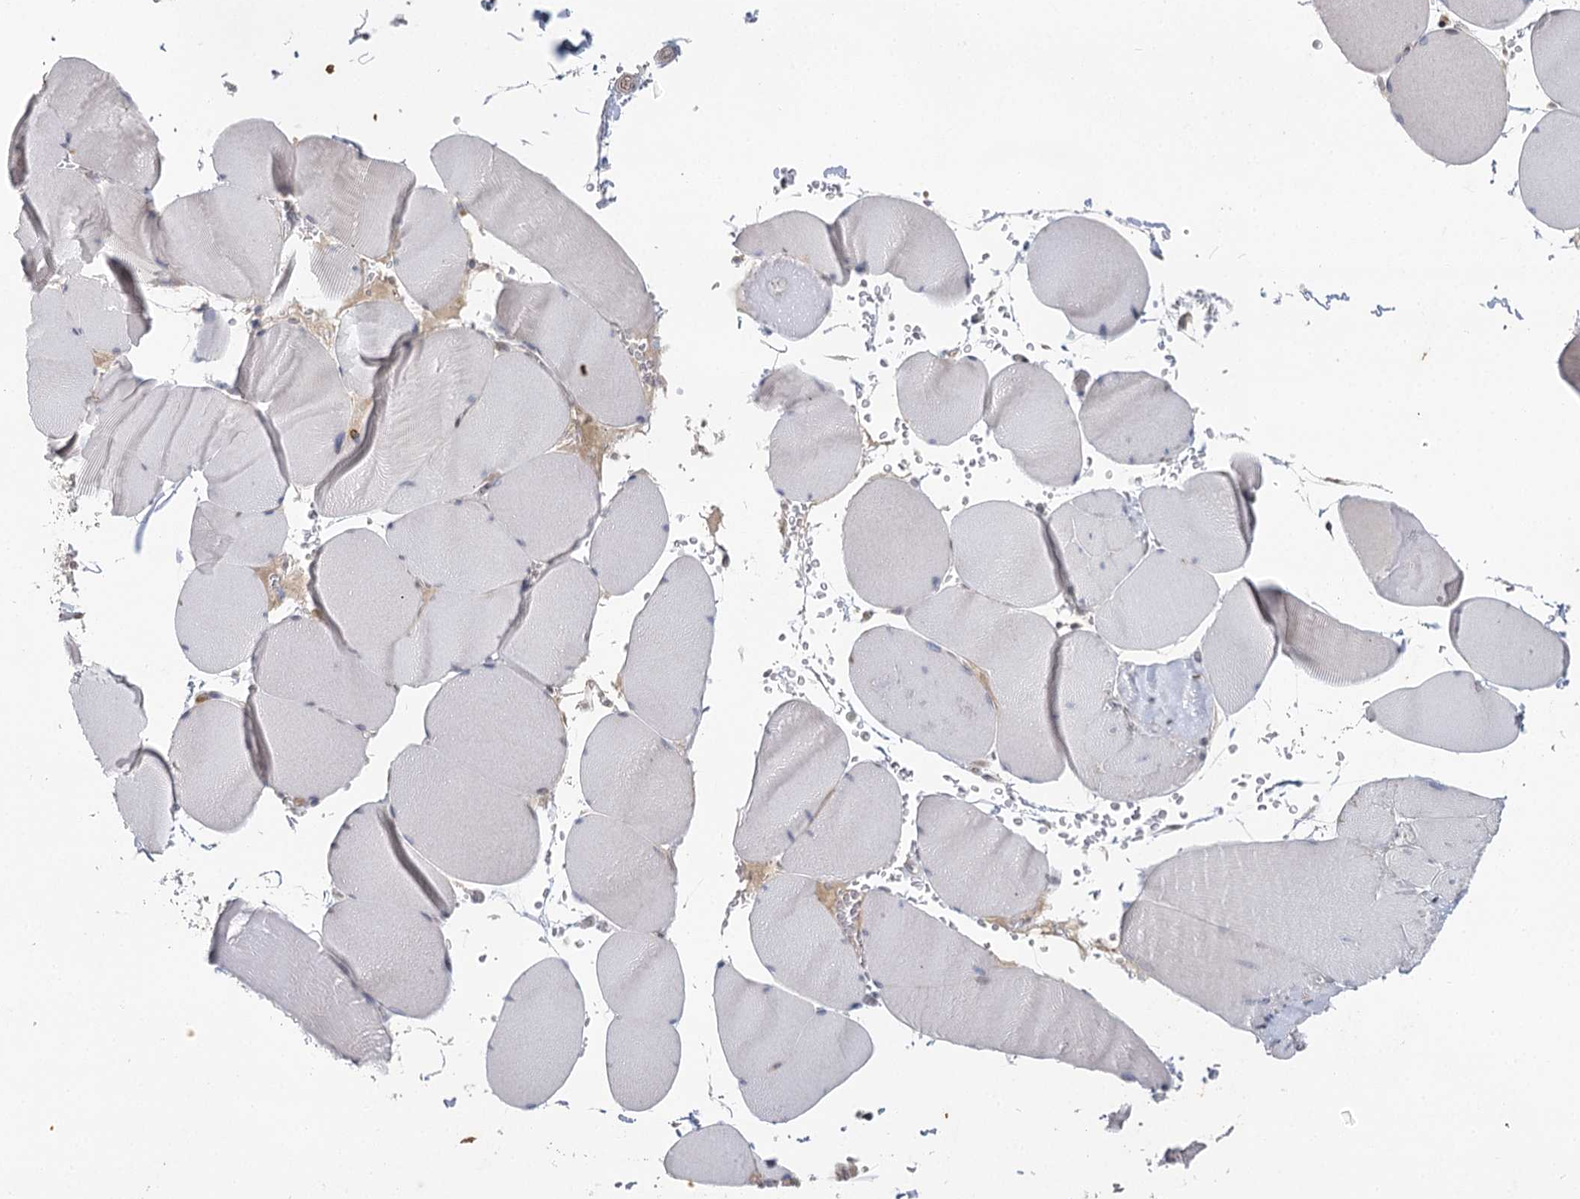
{"staining": {"intensity": "negative", "quantity": "none", "location": "none"}, "tissue": "skeletal muscle", "cell_type": "Myocytes", "image_type": "normal", "snomed": [{"axis": "morphology", "description": "Normal tissue, NOS"}, {"axis": "topography", "description": "Skeletal muscle"}, {"axis": "topography", "description": "Head-Neck"}], "caption": "The immunohistochemistry micrograph has no significant expression in myocytes of skeletal muscle.", "gene": "IL11RA", "patient": {"sex": "male", "age": 66}}